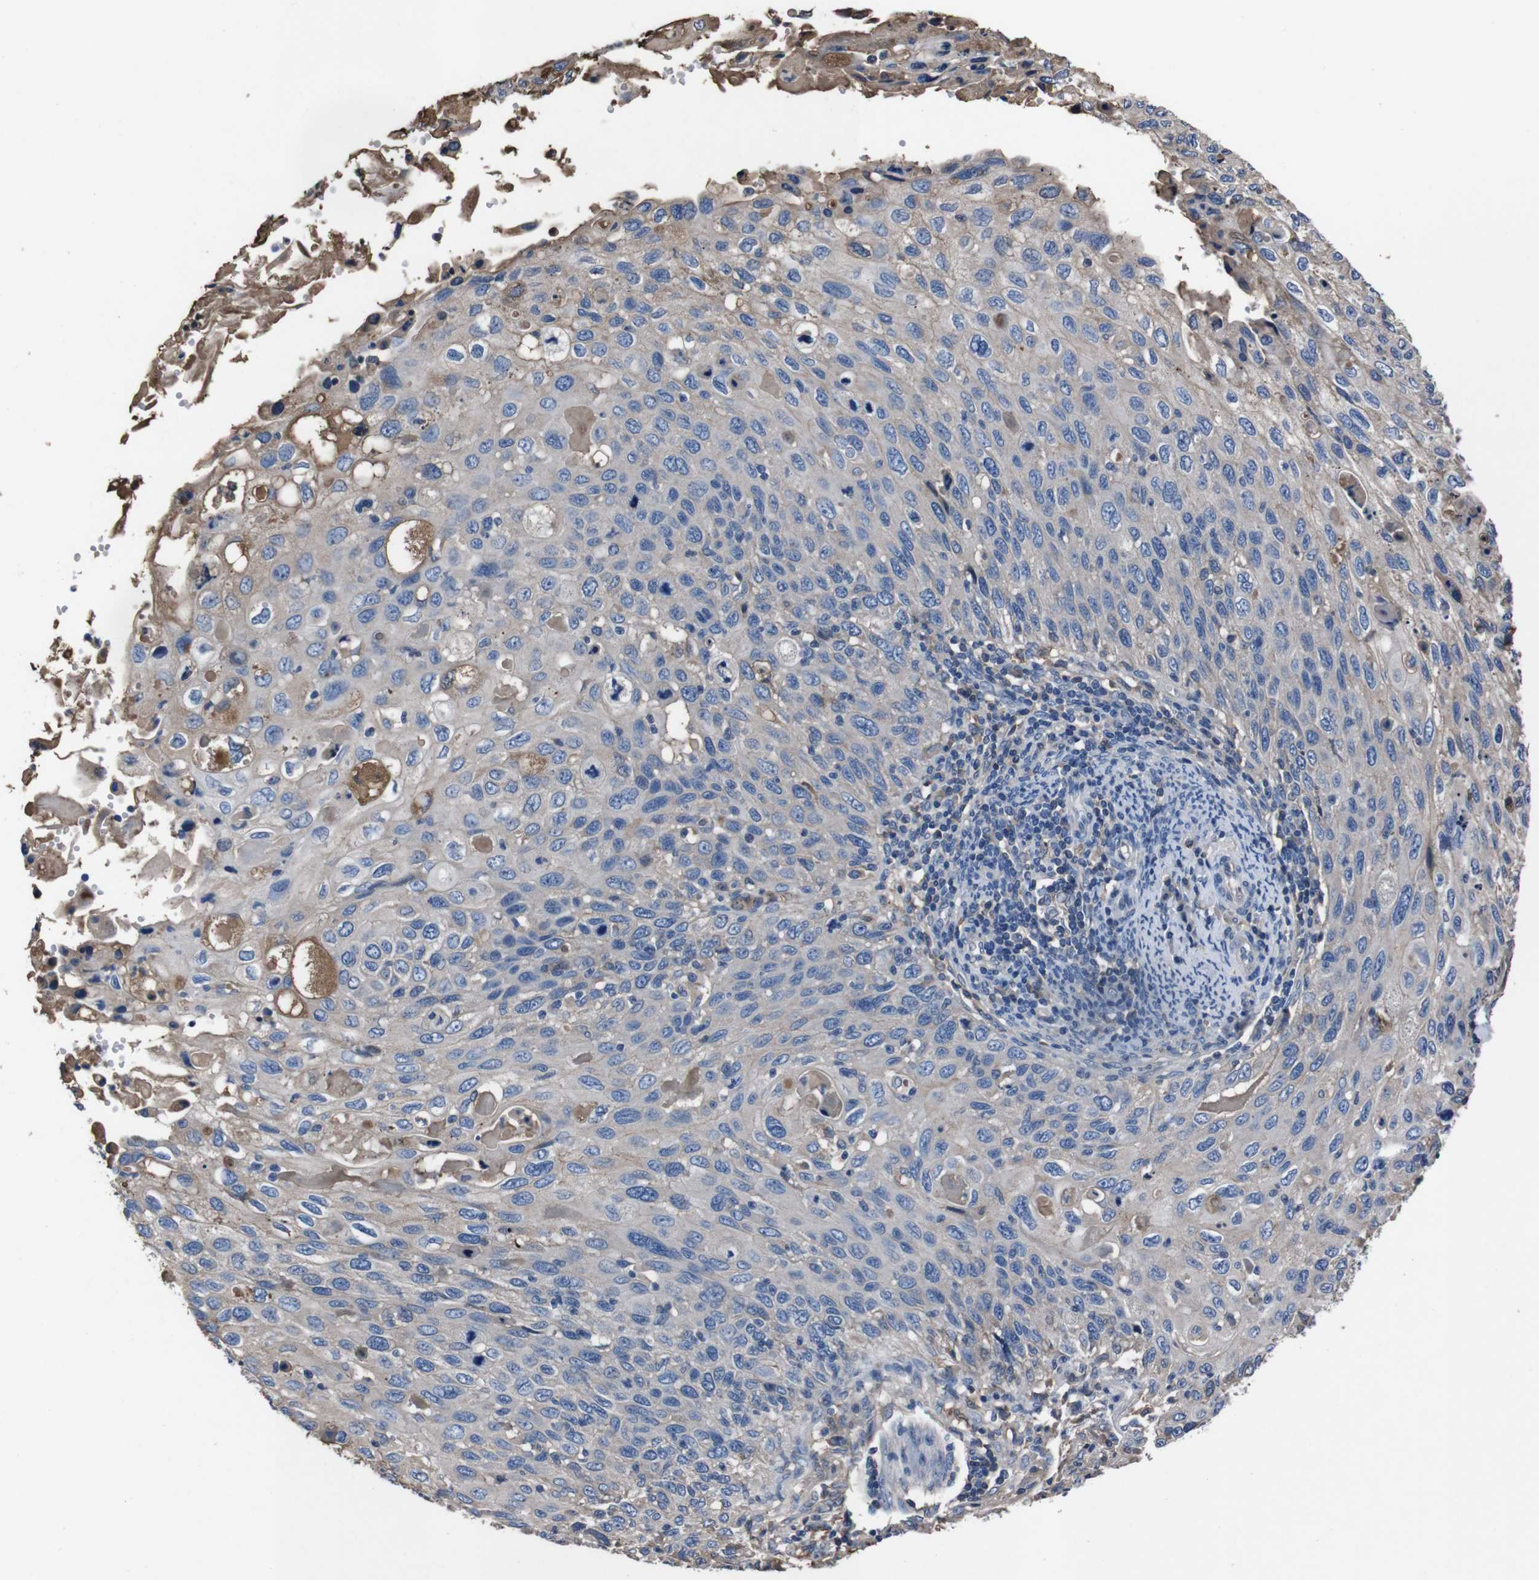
{"staining": {"intensity": "weak", "quantity": "25%-75%", "location": "cytoplasmic/membranous"}, "tissue": "cervical cancer", "cell_type": "Tumor cells", "image_type": "cancer", "snomed": [{"axis": "morphology", "description": "Squamous cell carcinoma, NOS"}, {"axis": "topography", "description": "Cervix"}], "caption": "Tumor cells demonstrate low levels of weak cytoplasmic/membranous expression in approximately 25%-75% of cells in human cervical cancer.", "gene": "LEP", "patient": {"sex": "female", "age": 70}}